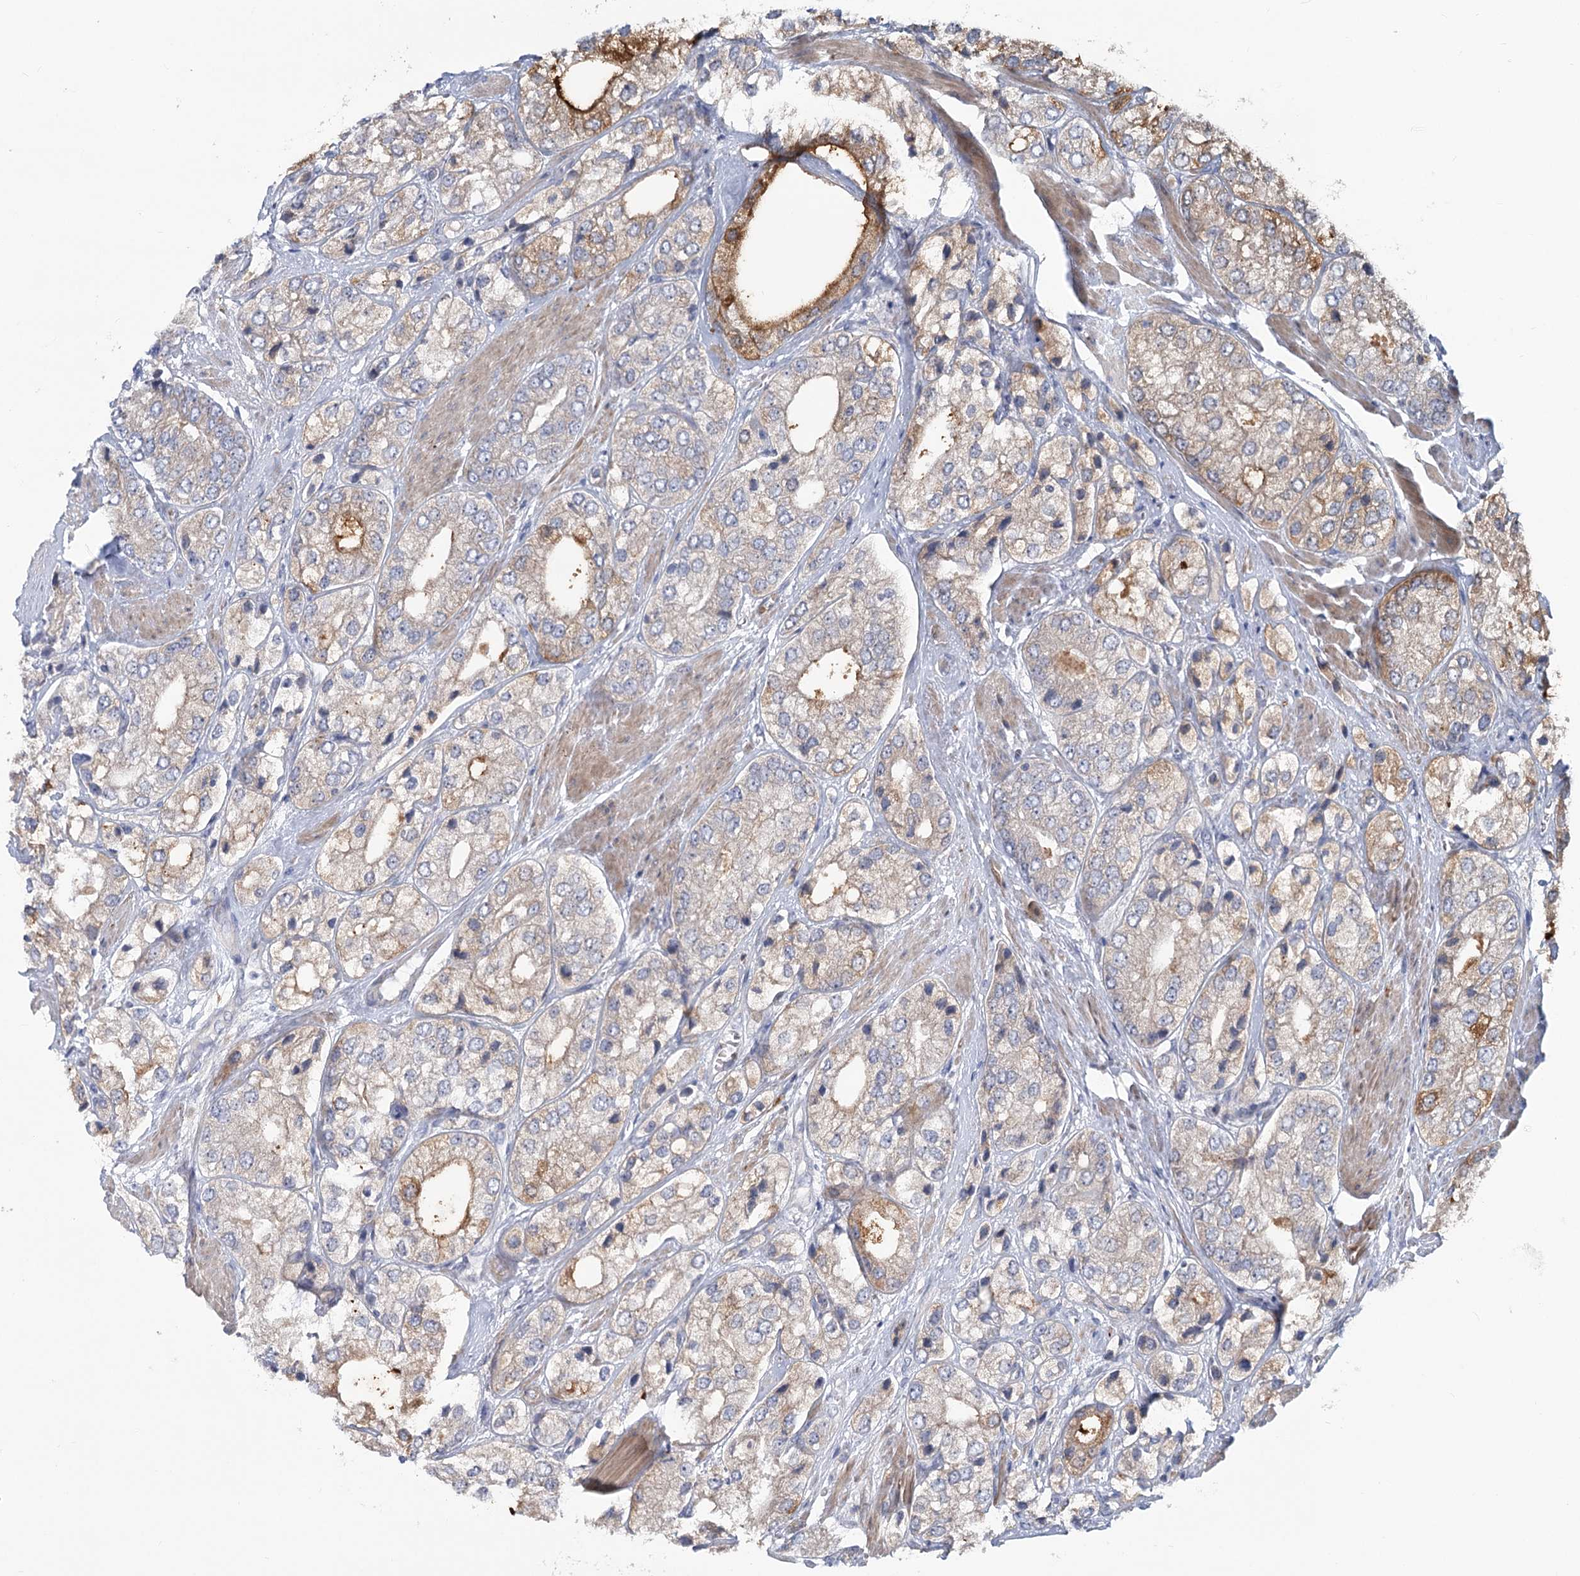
{"staining": {"intensity": "moderate", "quantity": "<25%", "location": "cytoplasmic/membranous"}, "tissue": "prostate cancer", "cell_type": "Tumor cells", "image_type": "cancer", "snomed": [{"axis": "morphology", "description": "Adenocarcinoma, High grade"}, {"axis": "topography", "description": "Prostate"}], "caption": "Protein positivity by immunohistochemistry (IHC) shows moderate cytoplasmic/membranous staining in approximately <25% of tumor cells in prostate high-grade adenocarcinoma.", "gene": "CIB4", "patient": {"sex": "male", "age": 50}}